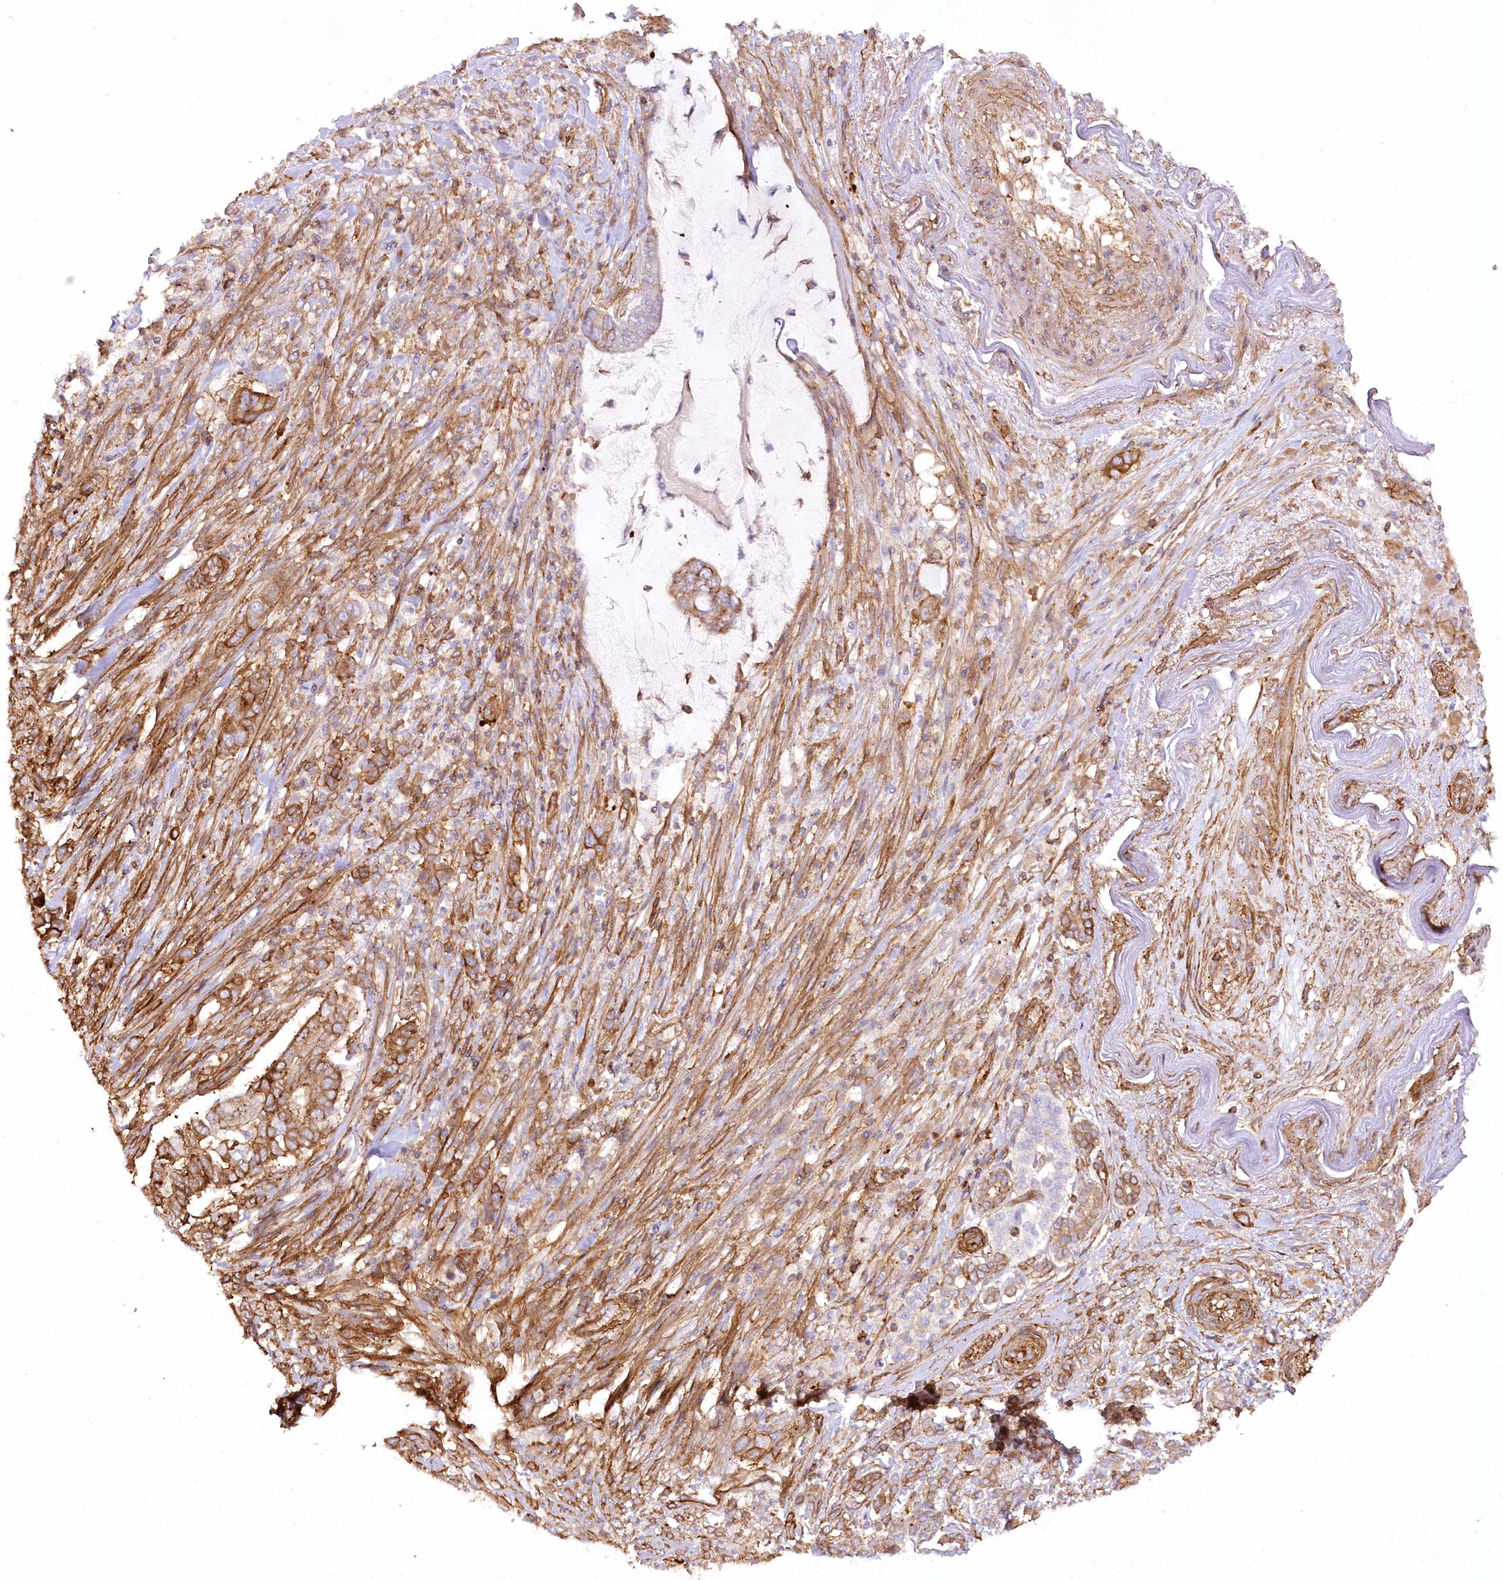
{"staining": {"intensity": "strong", "quantity": "25%-75%", "location": "cytoplasmic/membranous"}, "tissue": "pancreatic cancer", "cell_type": "Tumor cells", "image_type": "cancer", "snomed": [{"axis": "morphology", "description": "Adenocarcinoma, NOS"}, {"axis": "topography", "description": "Pancreas"}], "caption": "The histopathology image displays immunohistochemical staining of pancreatic cancer (adenocarcinoma). There is strong cytoplasmic/membranous positivity is present in approximately 25%-75% of tumor cells.", "gene": "SYNPO2", "patient": {"sex": "male", "age": 68}}